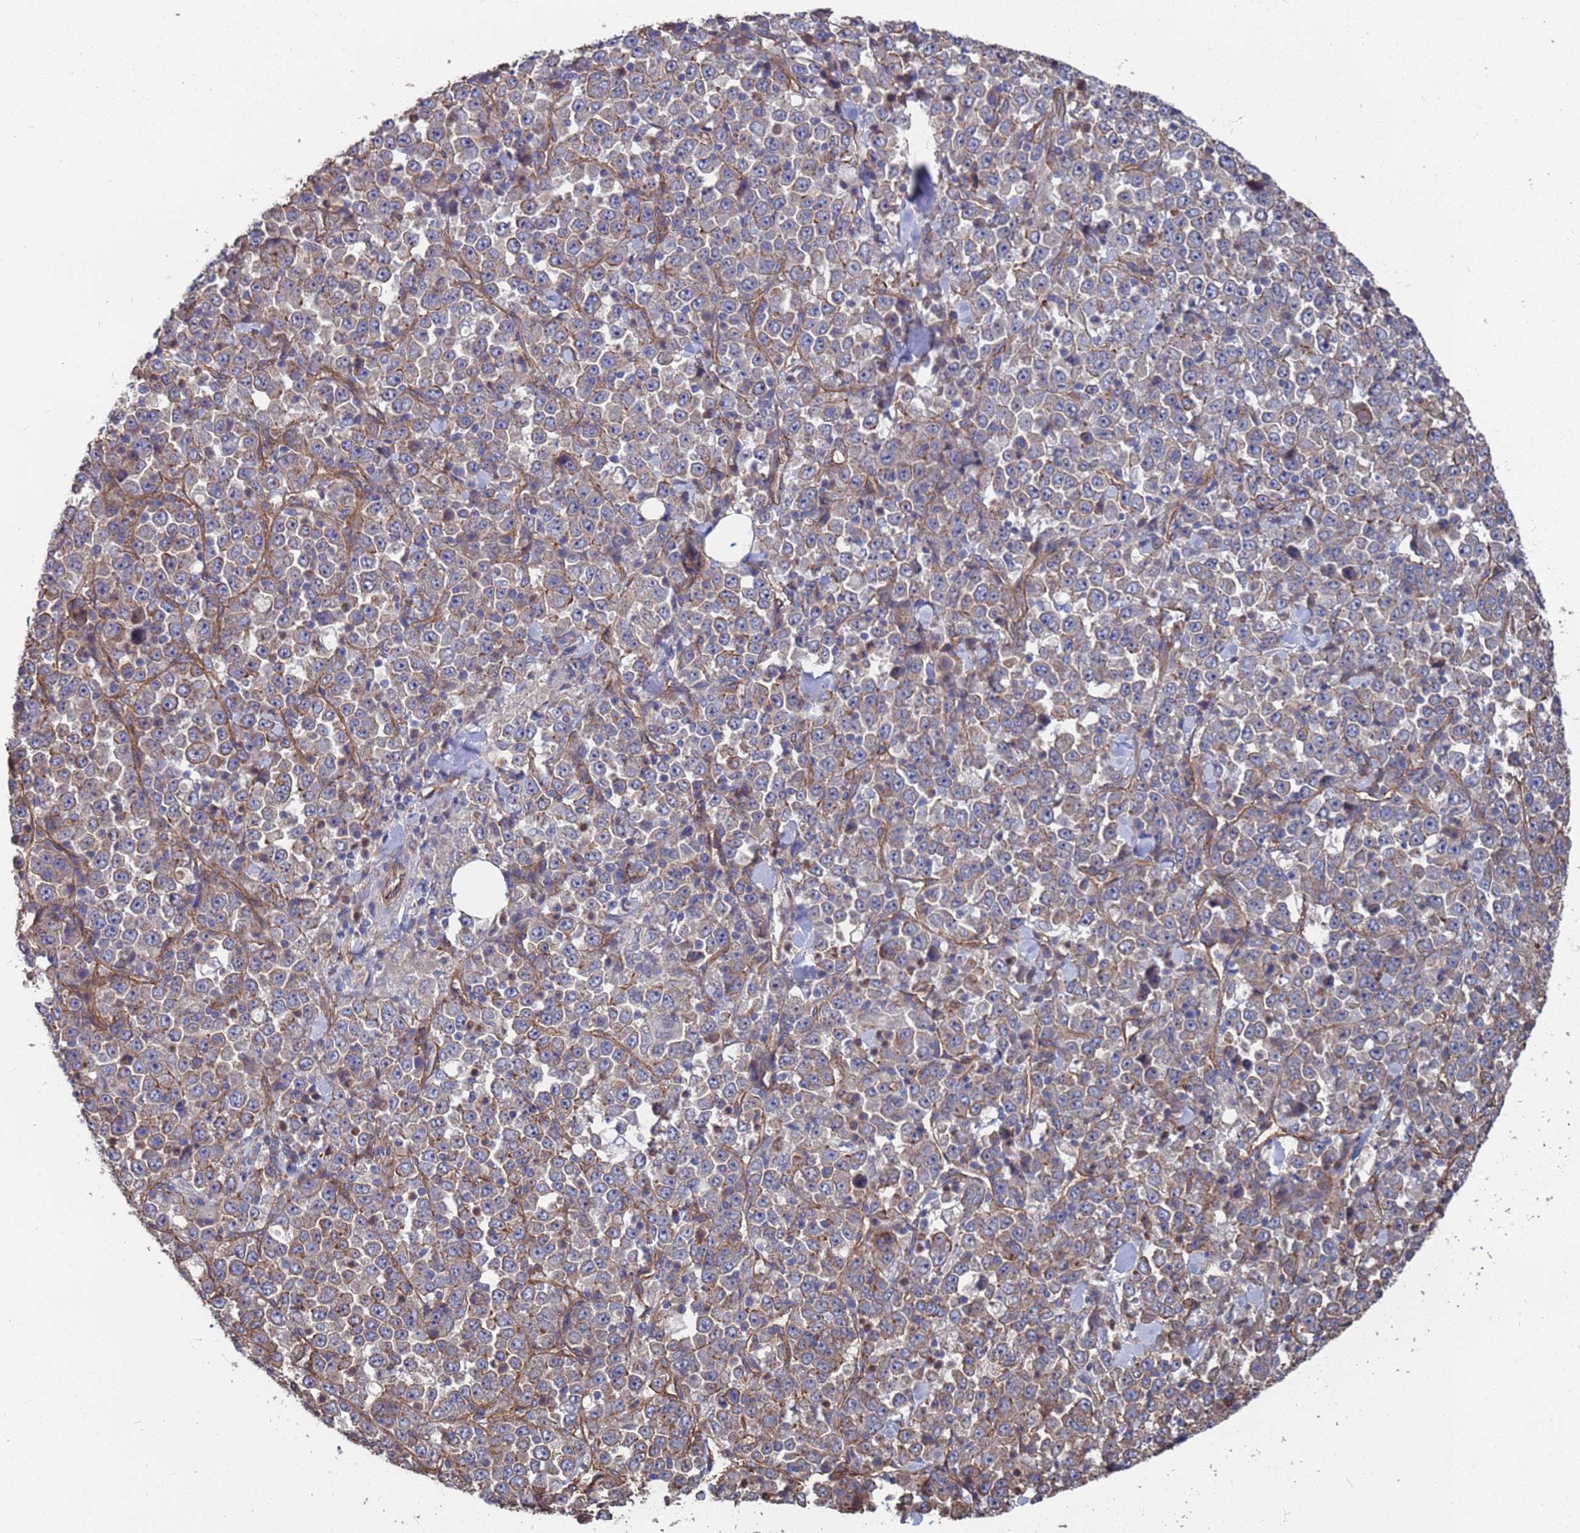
{"staining": {"intensity": "negative", "quantity": "none", "location": "none"}, "tissue": "stomach cancer", "cell_type": "Tumor cells", "image_type": "cancer", "snomed": [{"axis": "morphology", "description": "Normal tissue, NOS"}, {"axis": "morphology", "description": "Adenocarcinoma, NOS"}, {"axis": "topography", "description": "Stomach, upper"}, {"axis": "topography", "description": "Stomach"}], "caption": "The photomicrograph exhibits no staining of tumor cells in stomach adenocarcinoma.", "gene": "NDUFAF6", "patient": {"sex": "male", "age": 59}}